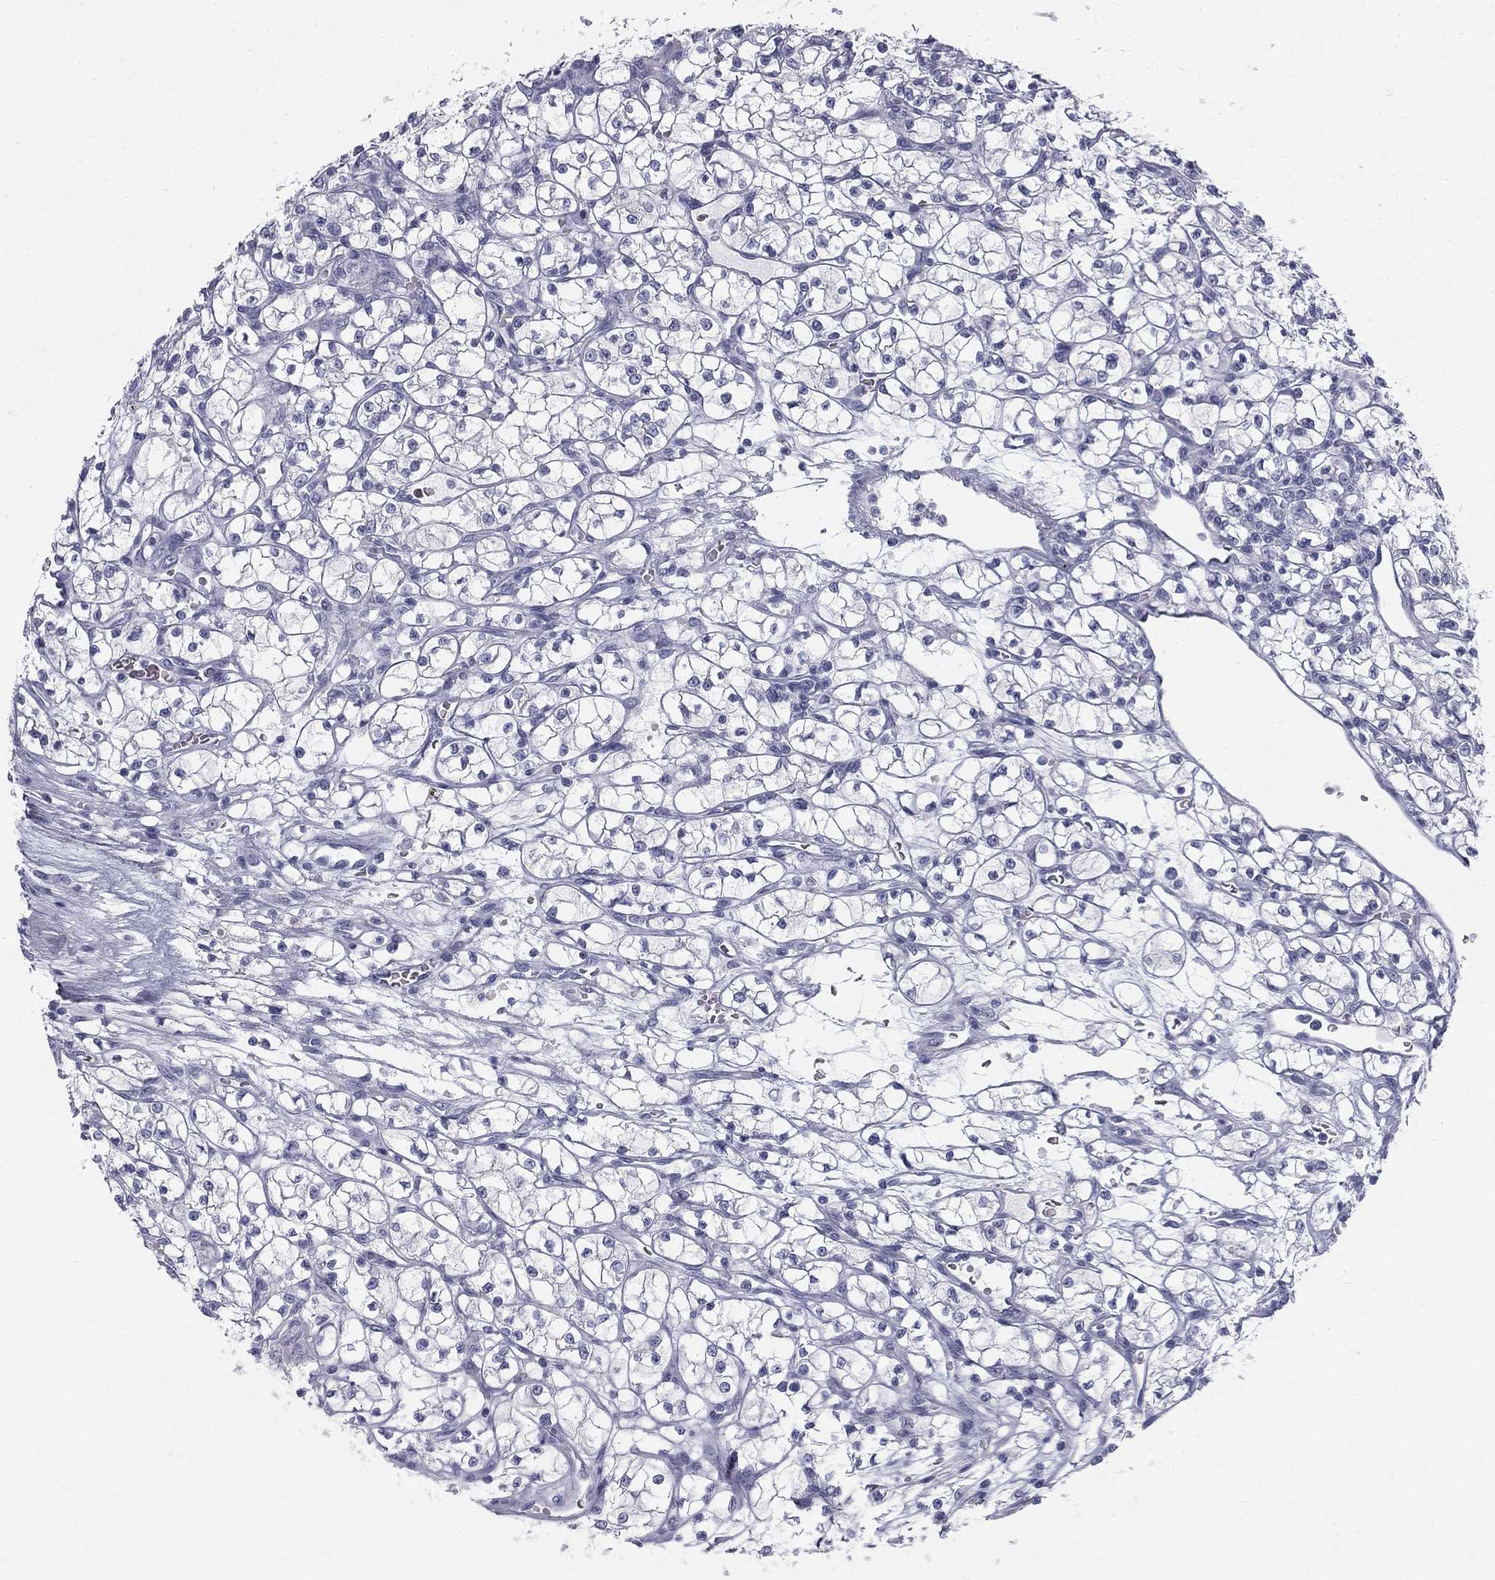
{"staining": {"intensity": "negative", "quantity": "none", "location": "none"}, "tissue": "renal cancer", "cell_type": "Tumor cells", "image_type": "cancer", "snomed": [{"axis": "morphology", "description": "Adenocarcinoma, NOS"}, {"axis": "topography", "description": "Kidney"}], "caption": "DAB (3,3'-diaminobenzidine) immunohistochemical staining of human renal adenocarcinoma exhibits no significant positivity in tumor cells. The staining was performed using DAB (3,3'-diaminobenzidine) to visualize the protein expression in brown, while the nuclei were stained in blue with hematoxylin (Magnification: 20x).", "gene": "SULT2B1", "patient": {"sex": "female", "age": 64}}